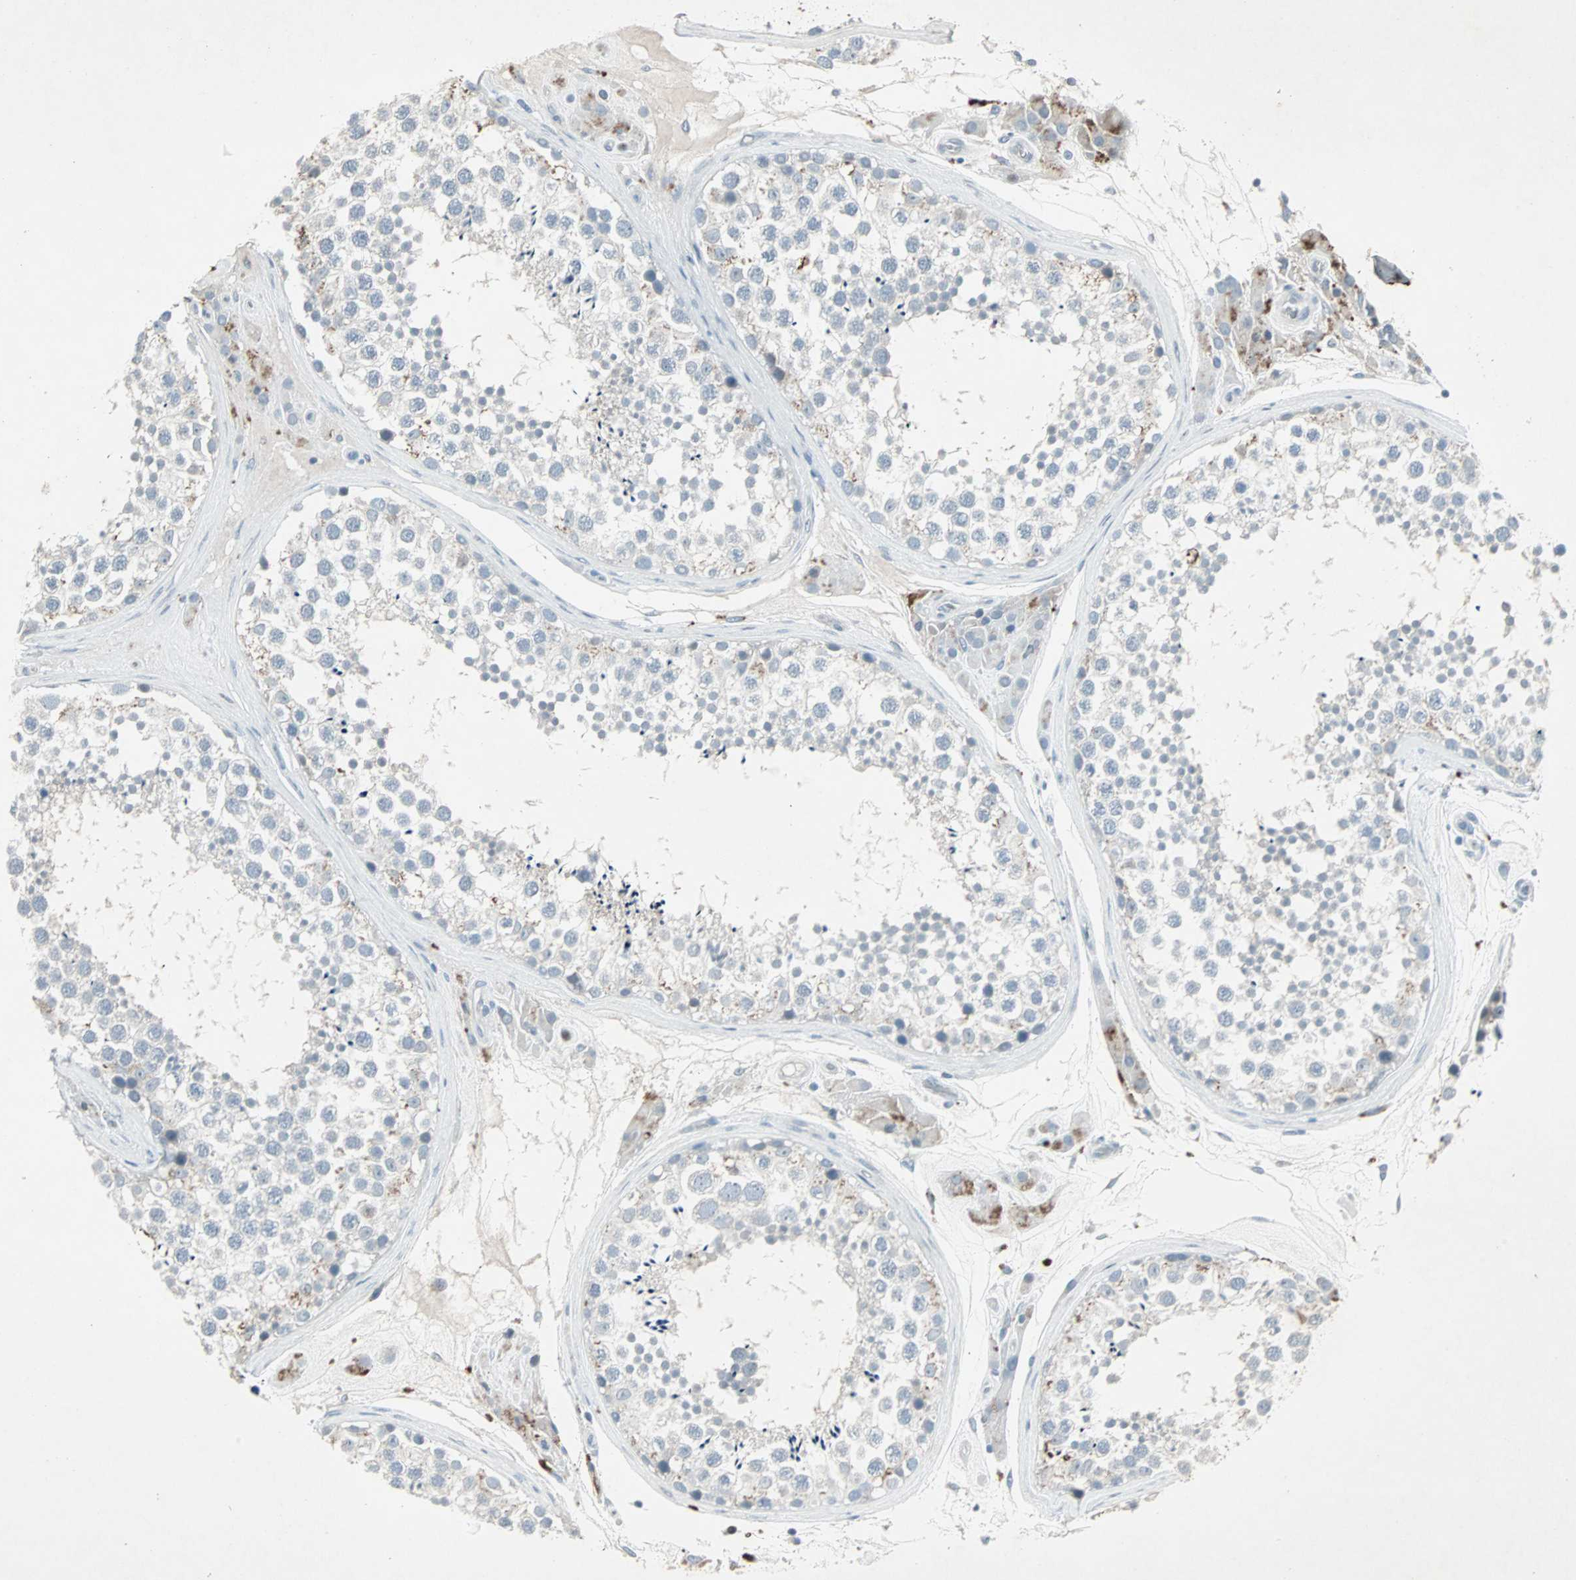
{"staining": {"intensity": "negative", "quantity": "none", "location": "none"}, "tissue": "testis", "cell_type": "Cells in seminiferous ducts", "image_type": "normal", "snomed": [{"axis": "morphology", "description": "Normal tissue, NOS"}, {"axis": "topography", "description": "Testis"}], "caption": "High magnification brightfield microscopy of unremarkable testis stained with DAB (3,3'-diaminobenzidine) (brown) and counterstained with hematoxylin (blue): cells in seminiferous ducts show no significant positivity. The staining is performed using DAB (3,3'-diaminobenzidine) brown chromogen with nuclei counter-stained in using hematoxylin.", "gene": "LANCL3", "patient": {"sex": "male", "age": 46}}